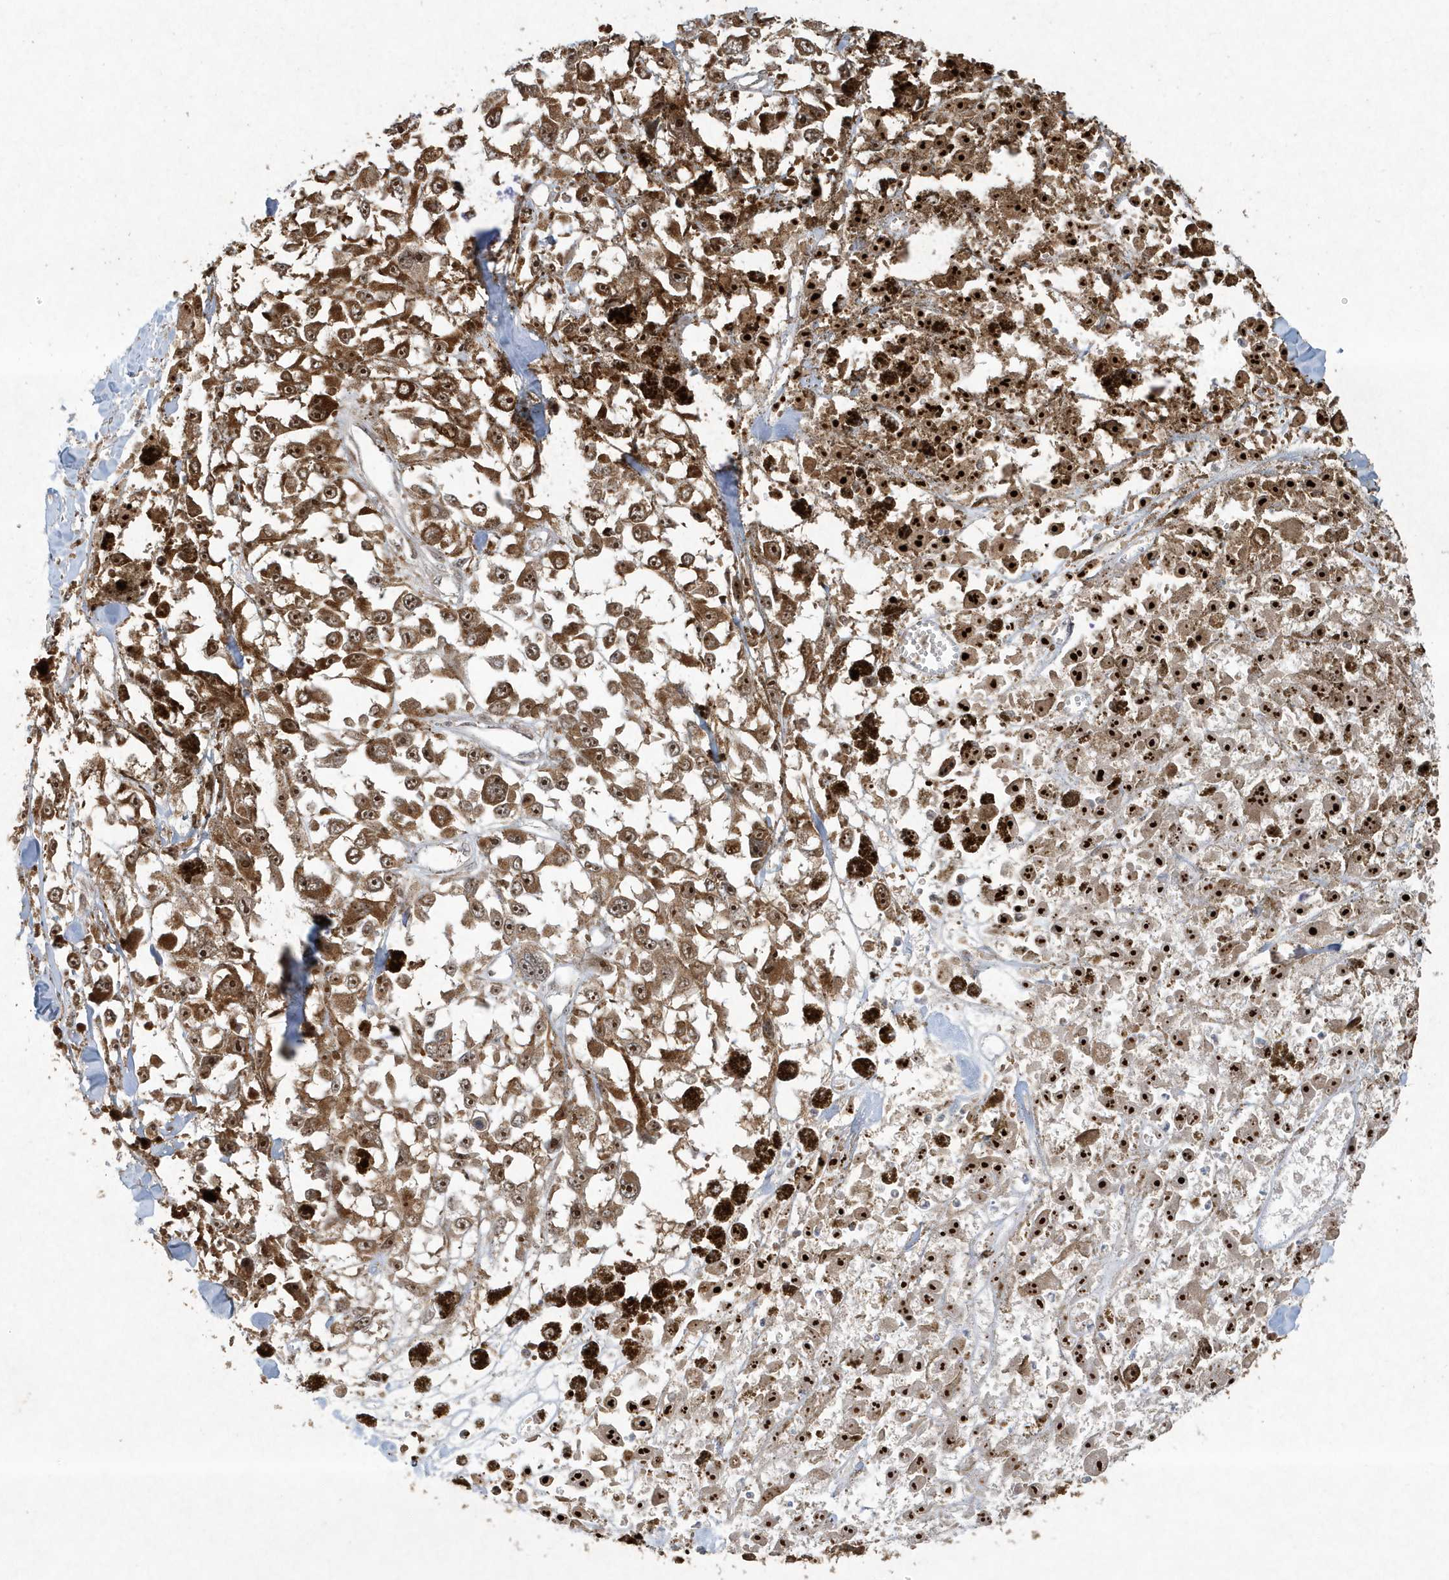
{"staining": {"intensity": "strong", "quantity": ">75%", "location": "cytoplasmic/membranous,nuclear"}, "tissue": "melanoma", "cell_type": "Tumor cells", "image_type": "cancer", "snomed": [{"axis": "morphology", "description": "Malignant melanoma, Metastatic site"}, {"axis": "topography", "description": "Lymph node"}], "caption": "Tumor cells reveal high levels of strong cytoplasmic/membranous and nuclear expression in about >75% of cells in human melanoma.", "gene": "ABCB9", "patient": {"sex": "male", "age": 59}}